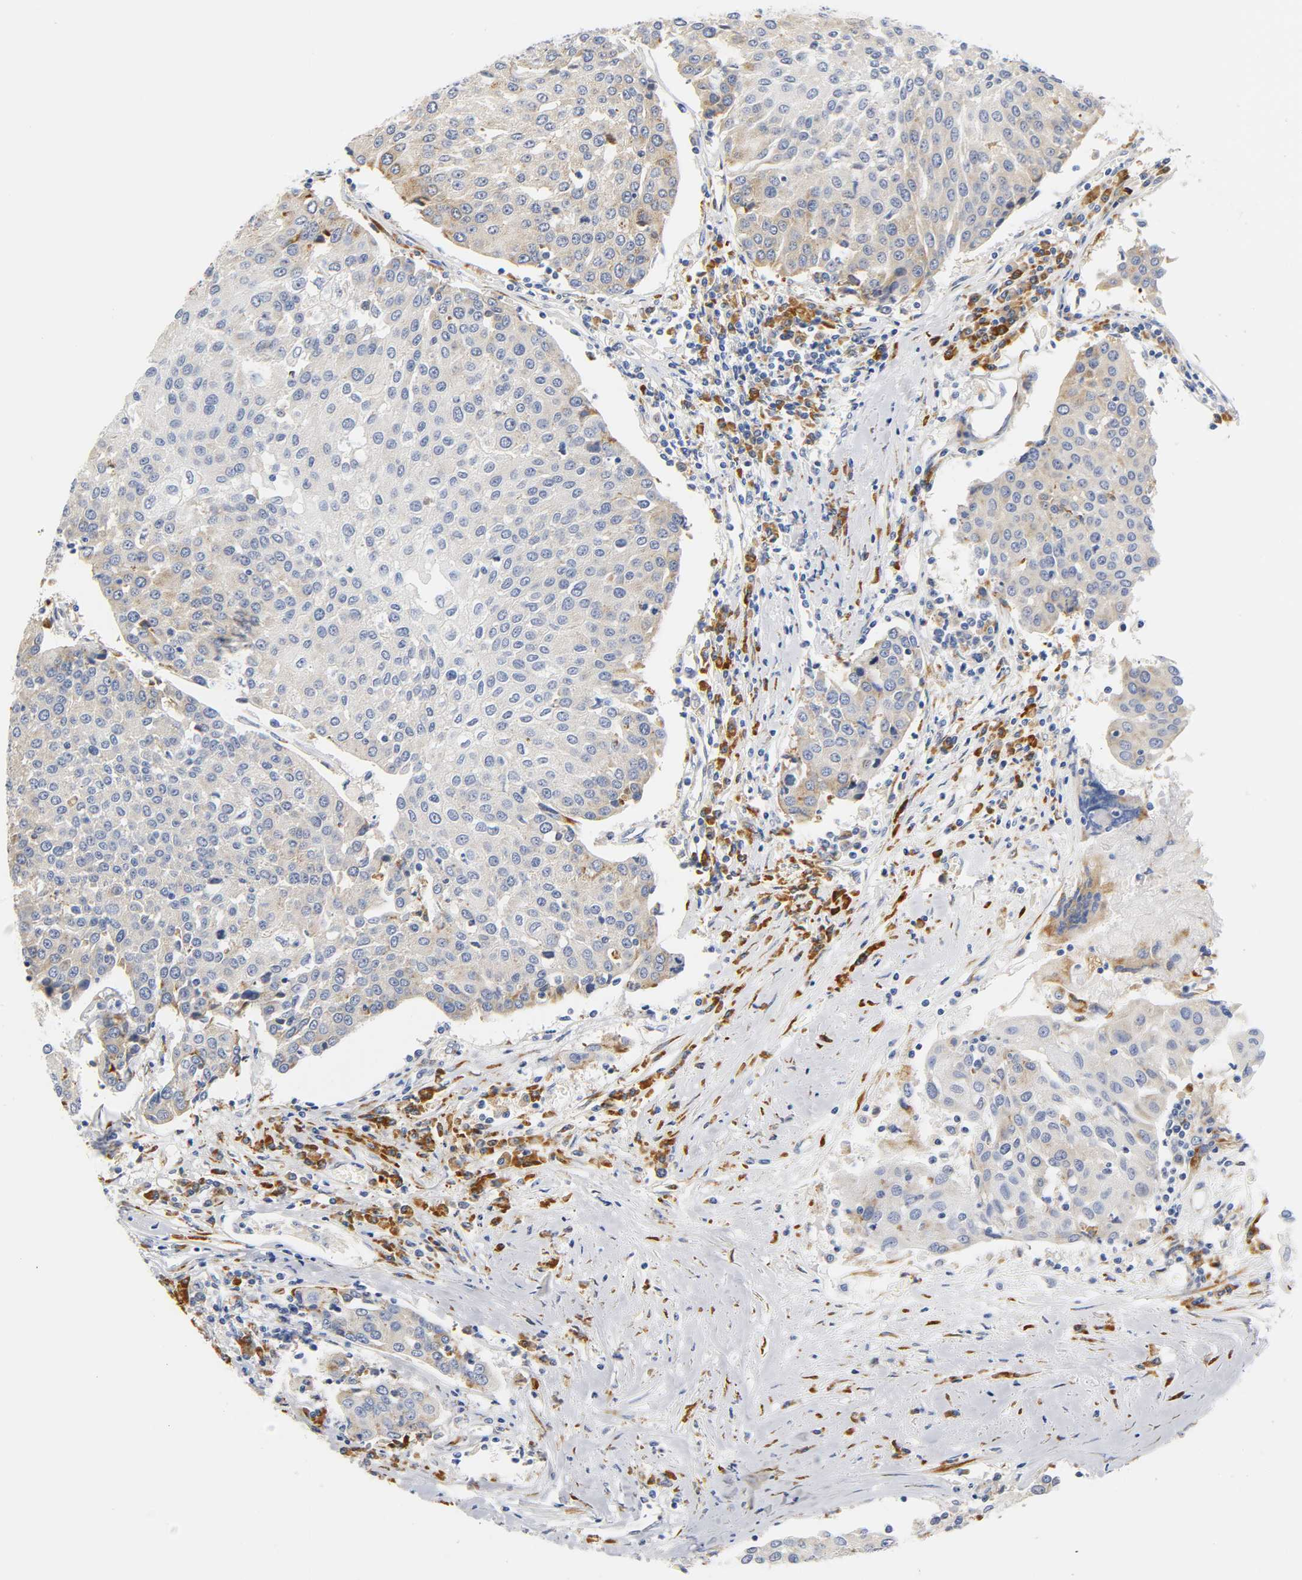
{"staining": {"intensity": "moderate", "quantity": "25%-75%", "location": "cytoplasmic/membranous"}, "tissue": "urothelial cancer", "cell_type": "Tumor cells", "image_type": "cancer", "snomed": [{"axis": "morphology", "description": "Urothelial carcinoma, High grade"}, {"axis": "topography", "description": "Urinary bladder"}], "caption": "Approximately 25%-75% of tumor cells in urothelial cancer show moderate cytoplasmic/membranous protein expression as visualized by brown immunohistochemical staining.", "gene": "REL", "patient": {"sex": "female", "age": 85}}